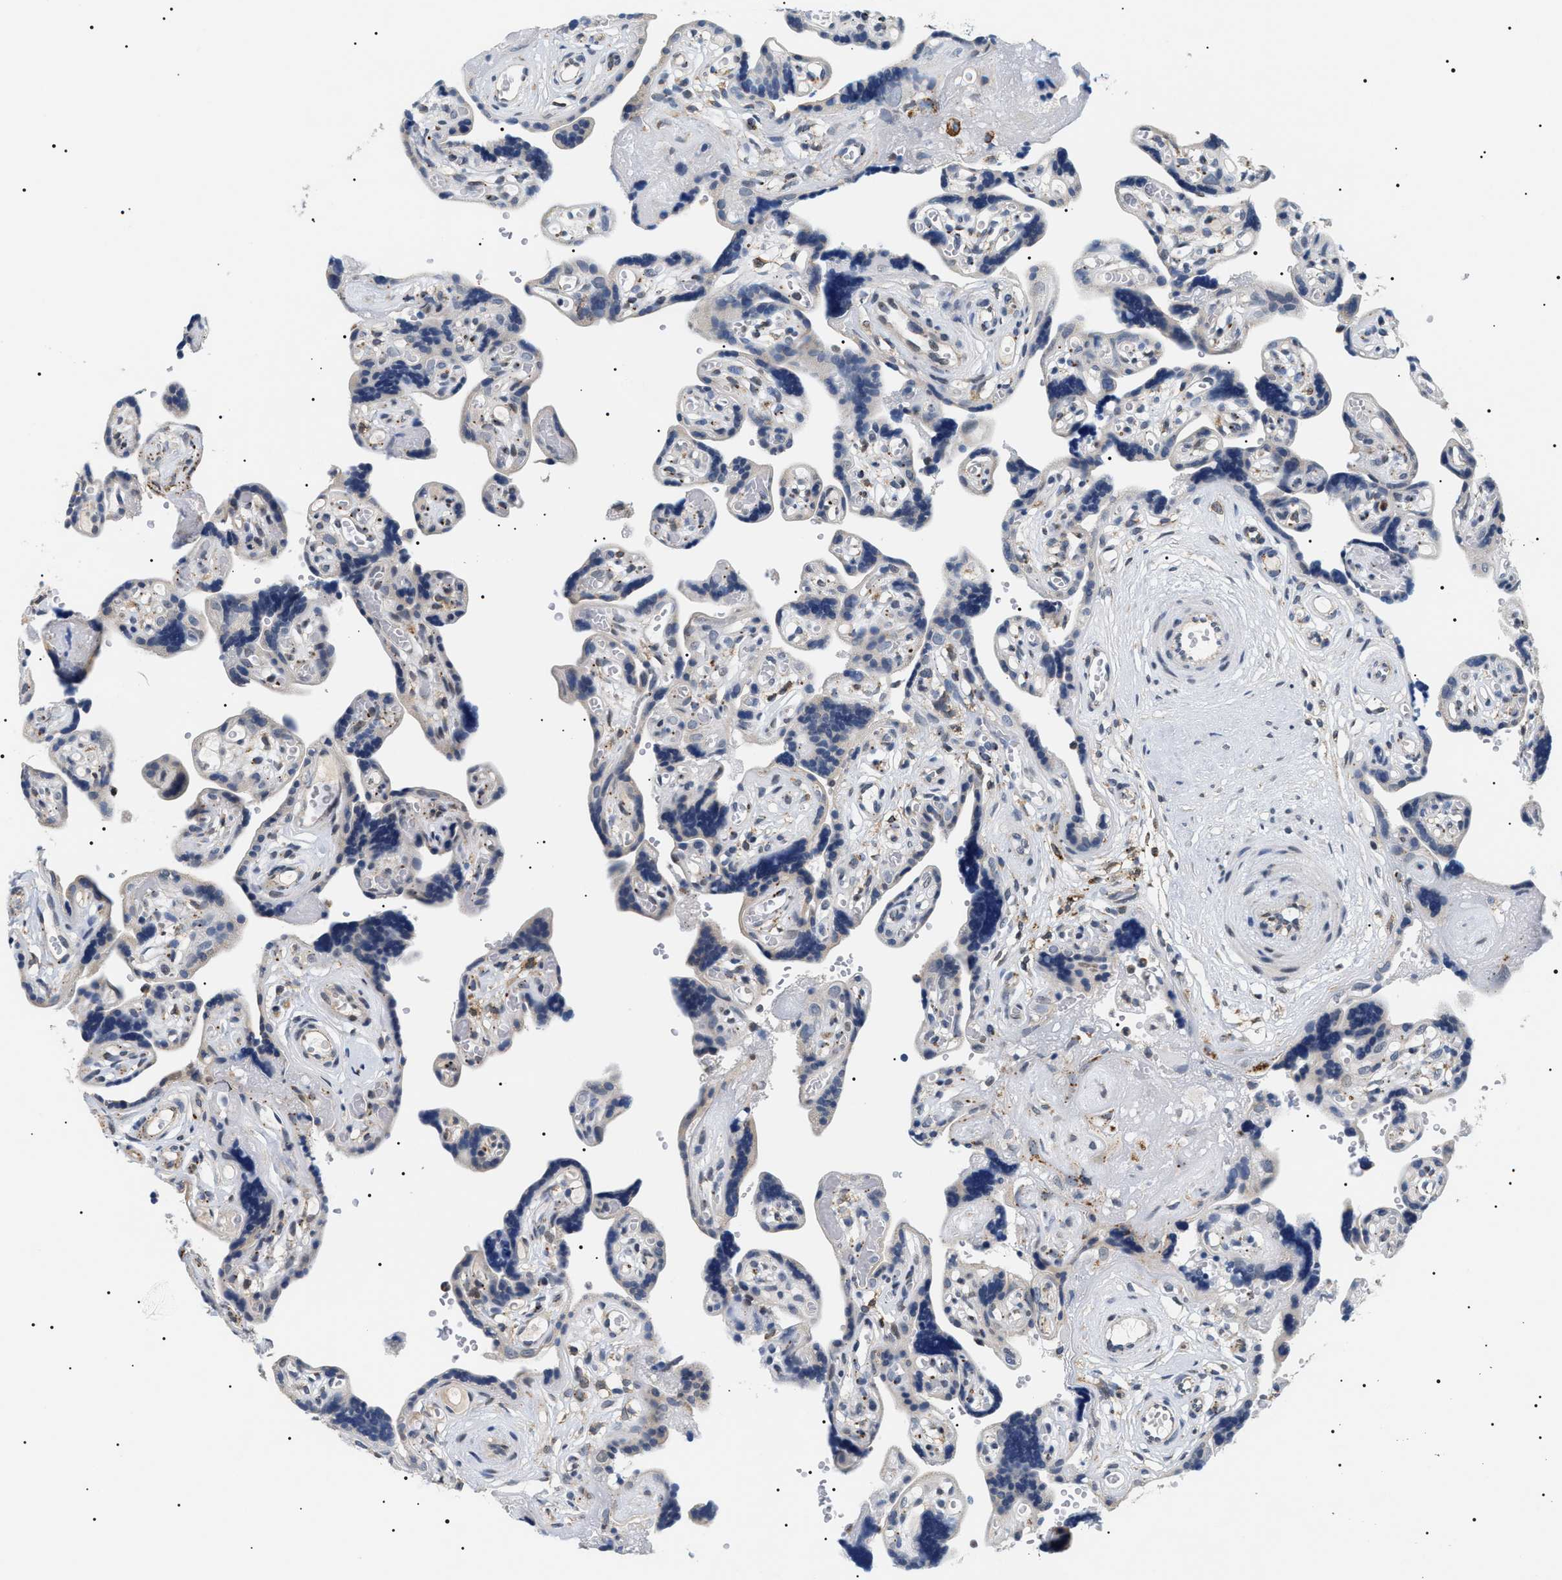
{"staining": {"intensity": "weak", "quantity": "<25%", "location": "cytoplasmic/membranous"}, "tissue": "placenta", "cell_type": "Decidual cells", "image_type": "normal", "snomed": [{"axis": "morphology", "description": "Normal tissue, NOS"}, {"axis": "topography", "description": "Placenta"}], "caption": "IHC histopathology image of normal human placenta stained for a protein (brown), which shows no positivity in decidual cells. Nuclei are stained in blue.", "gene": "HSD17B11", "patient": {"sex": "female", "age": 30}}